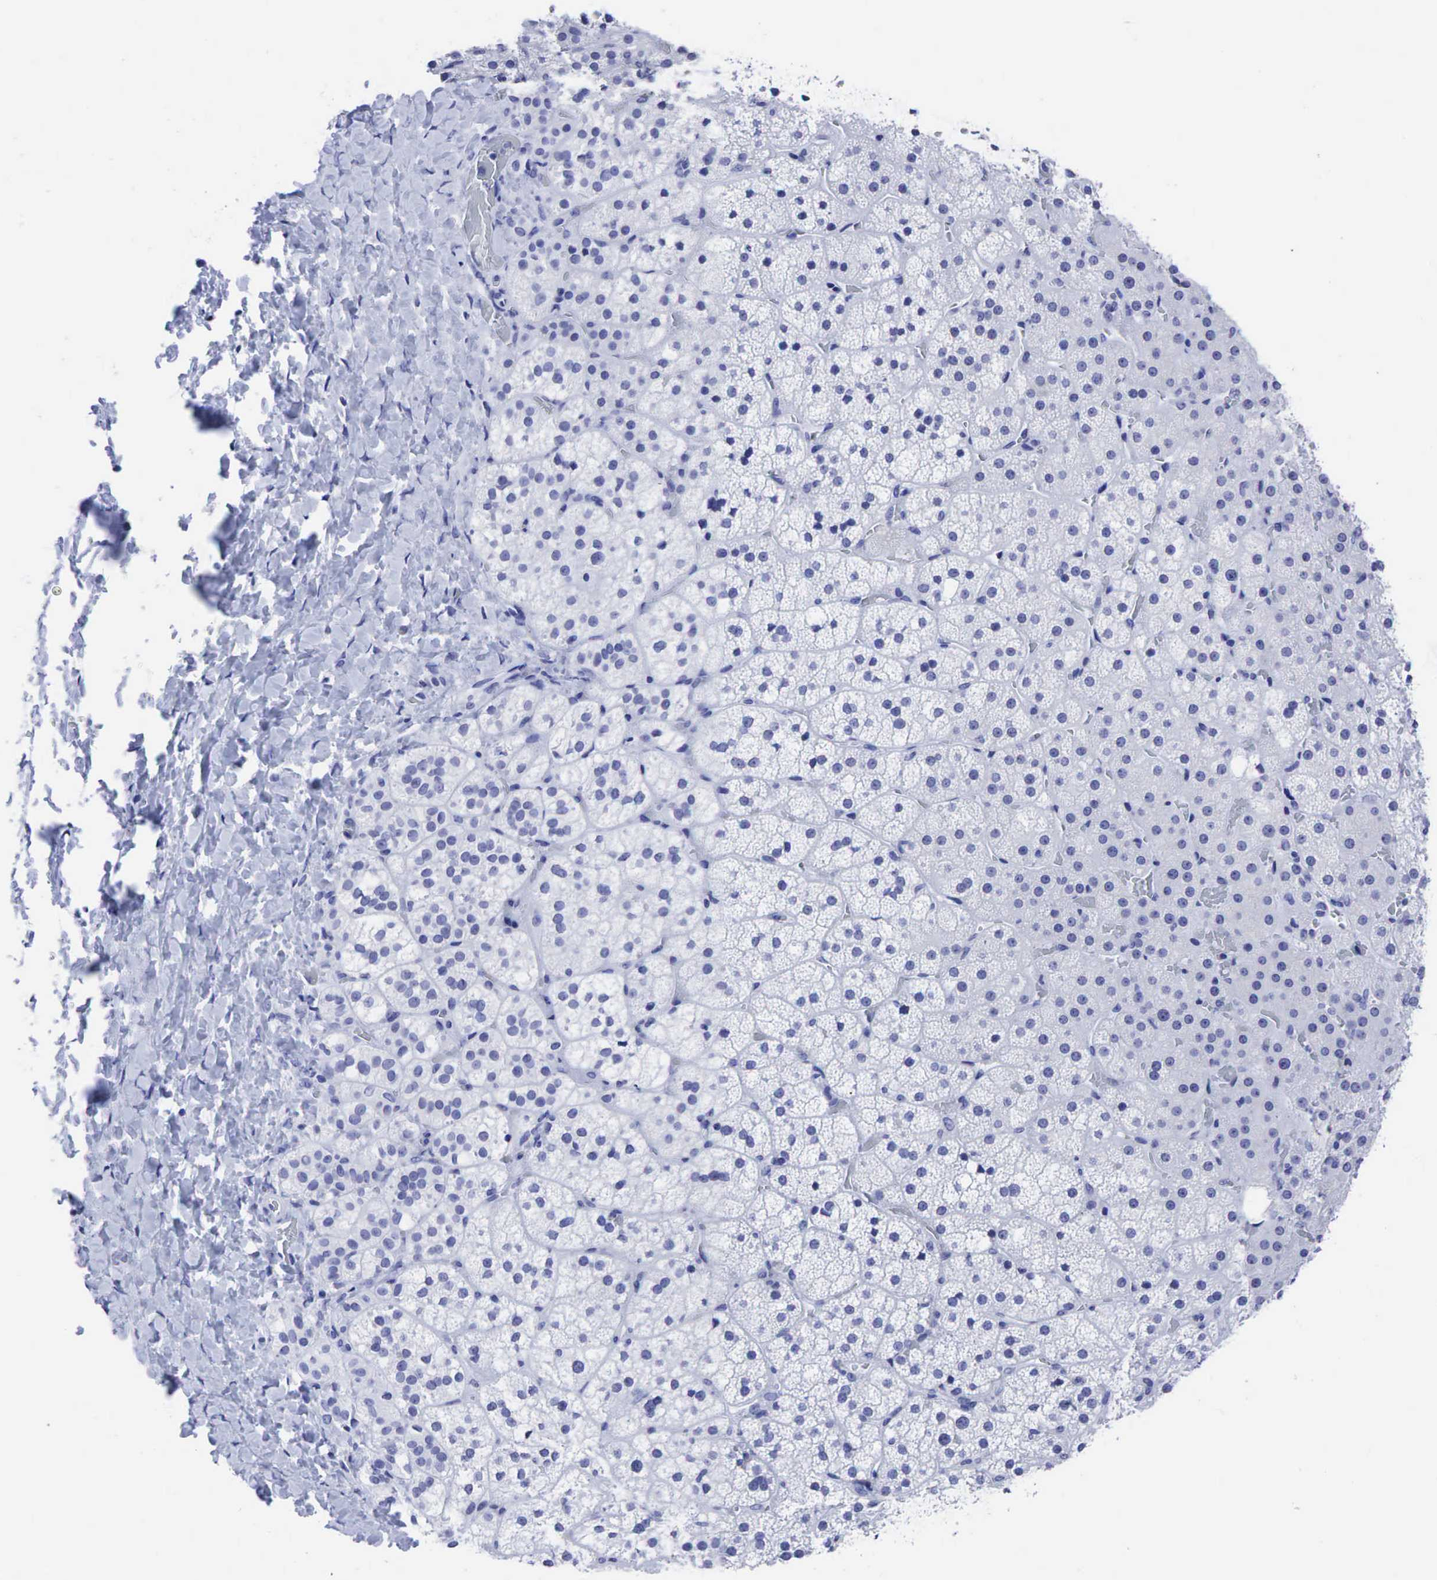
{"staining": {"intensity": "negative", "quantity": "none", "location": "none"}, "tissue": "adrenal gland", "cell_type": "Glandular cells", "image_type": "normal", "snomed": [{"axis": "morphology", "description": "Normal tissue, NOS"}, {"axis": "topography", "description": "Adrenal gland"}], "caption": "DAB immunohistochemical staining of unremarkable adrenal gland exhibits no significant positivity in glandular cells. Brightfield microscopy of IHC stained with DAB (brown) and hematoxylin (blue), captured at high magnification.", "gene": "CEACAM5", "patient": {"sex": "male", "age": 53}}